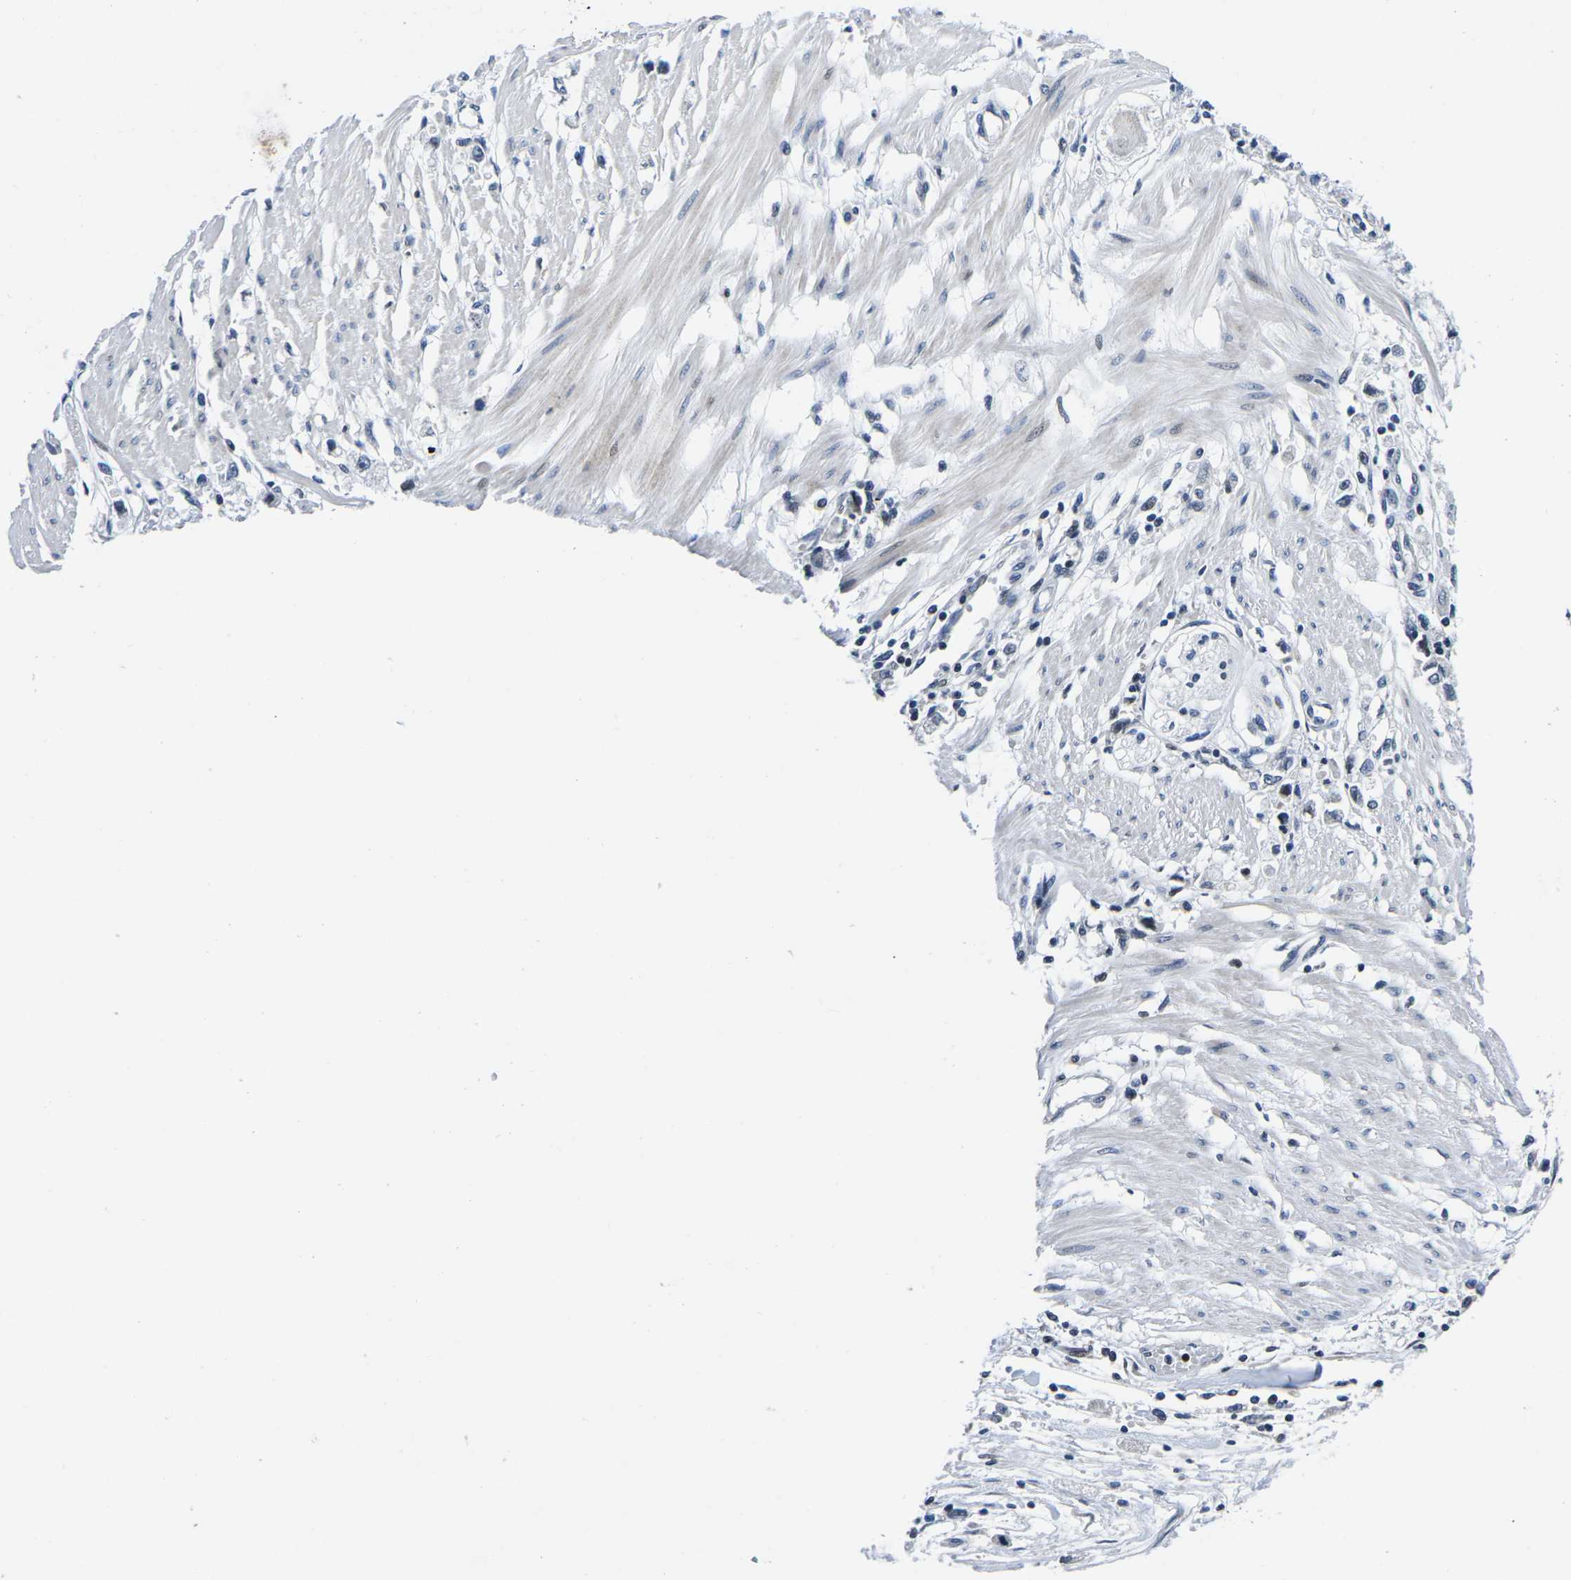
{"staining": {"intensity": "negative", "quantity": "none", "location": "none"}, "tissue": "stomach cancer", "cell_type": "Tumor cells", "image_type": "cancer", "snomed": [{"axis": "morphology", "description": "Adenocarcinoma, NOS"}, {"axis": "topography", "description": "Stomach"}], "caption": "Human stomach adenocarcinoma stained for a protein using IHC reveals no staining in tumor cells.", "gene": "CDC73", "patient": {"sex": "female", "age": 59}}